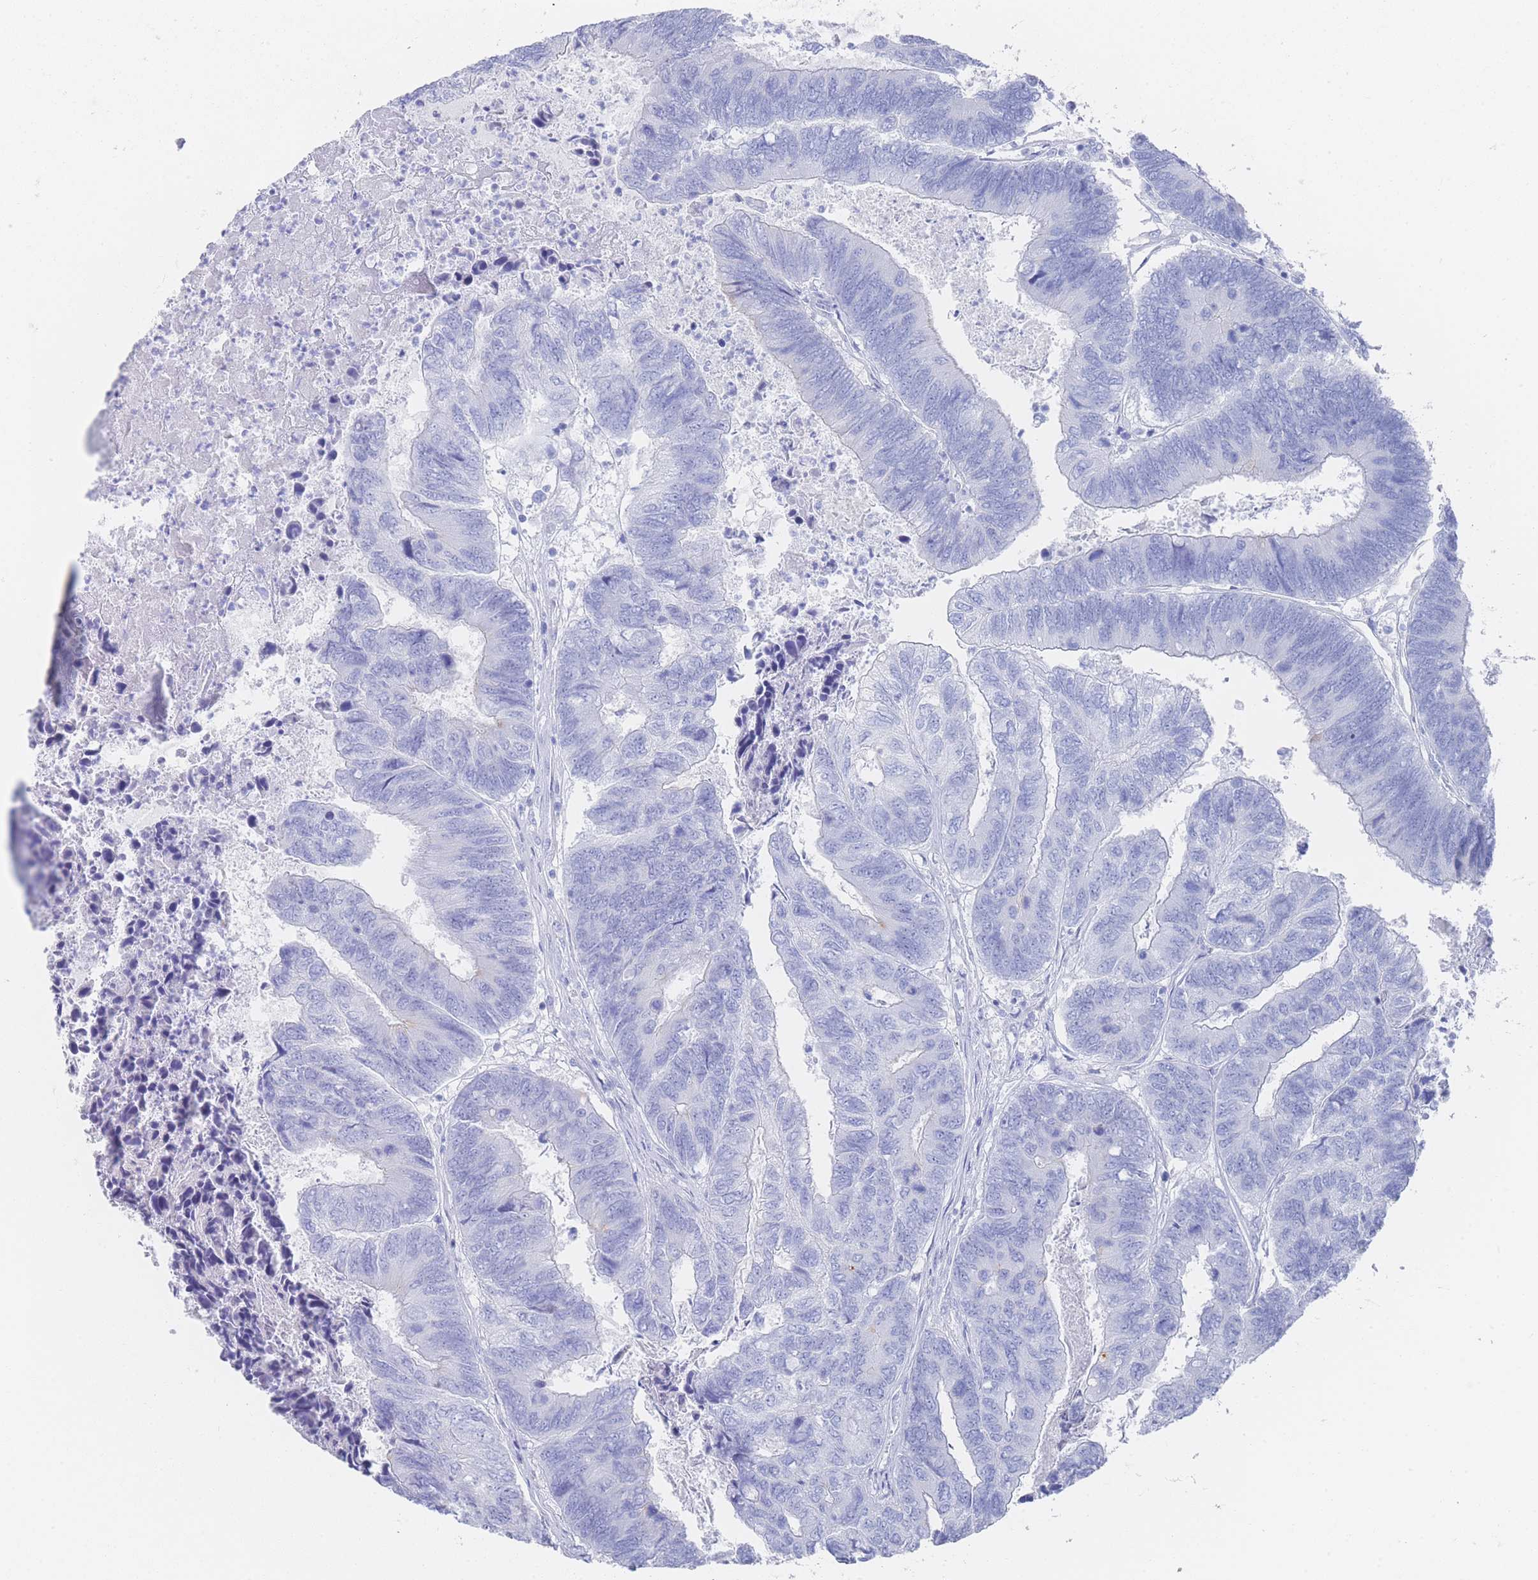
{"staining": {"intensity": "negative", "quantity": "none", "location": "none"}, "tissue": "colorectal cancer", "cell_type": "Tumor cells", "image_type": "cancer", "snomed": [{"axis": "morphology", "description": "Adenocarcinoma, NOS"}, {"axis": "topography", "description": "Colon"}], "caption": "Histopathology image shows no significant protein staining in tumor cells of adenocarcinoma (colorectal). (DAB (3,3'-diaminobenzidine) IHC with hematoxylin counter stain).", "gene": "LRRC37A", "patient": {"sex": "female", "age": 67}}